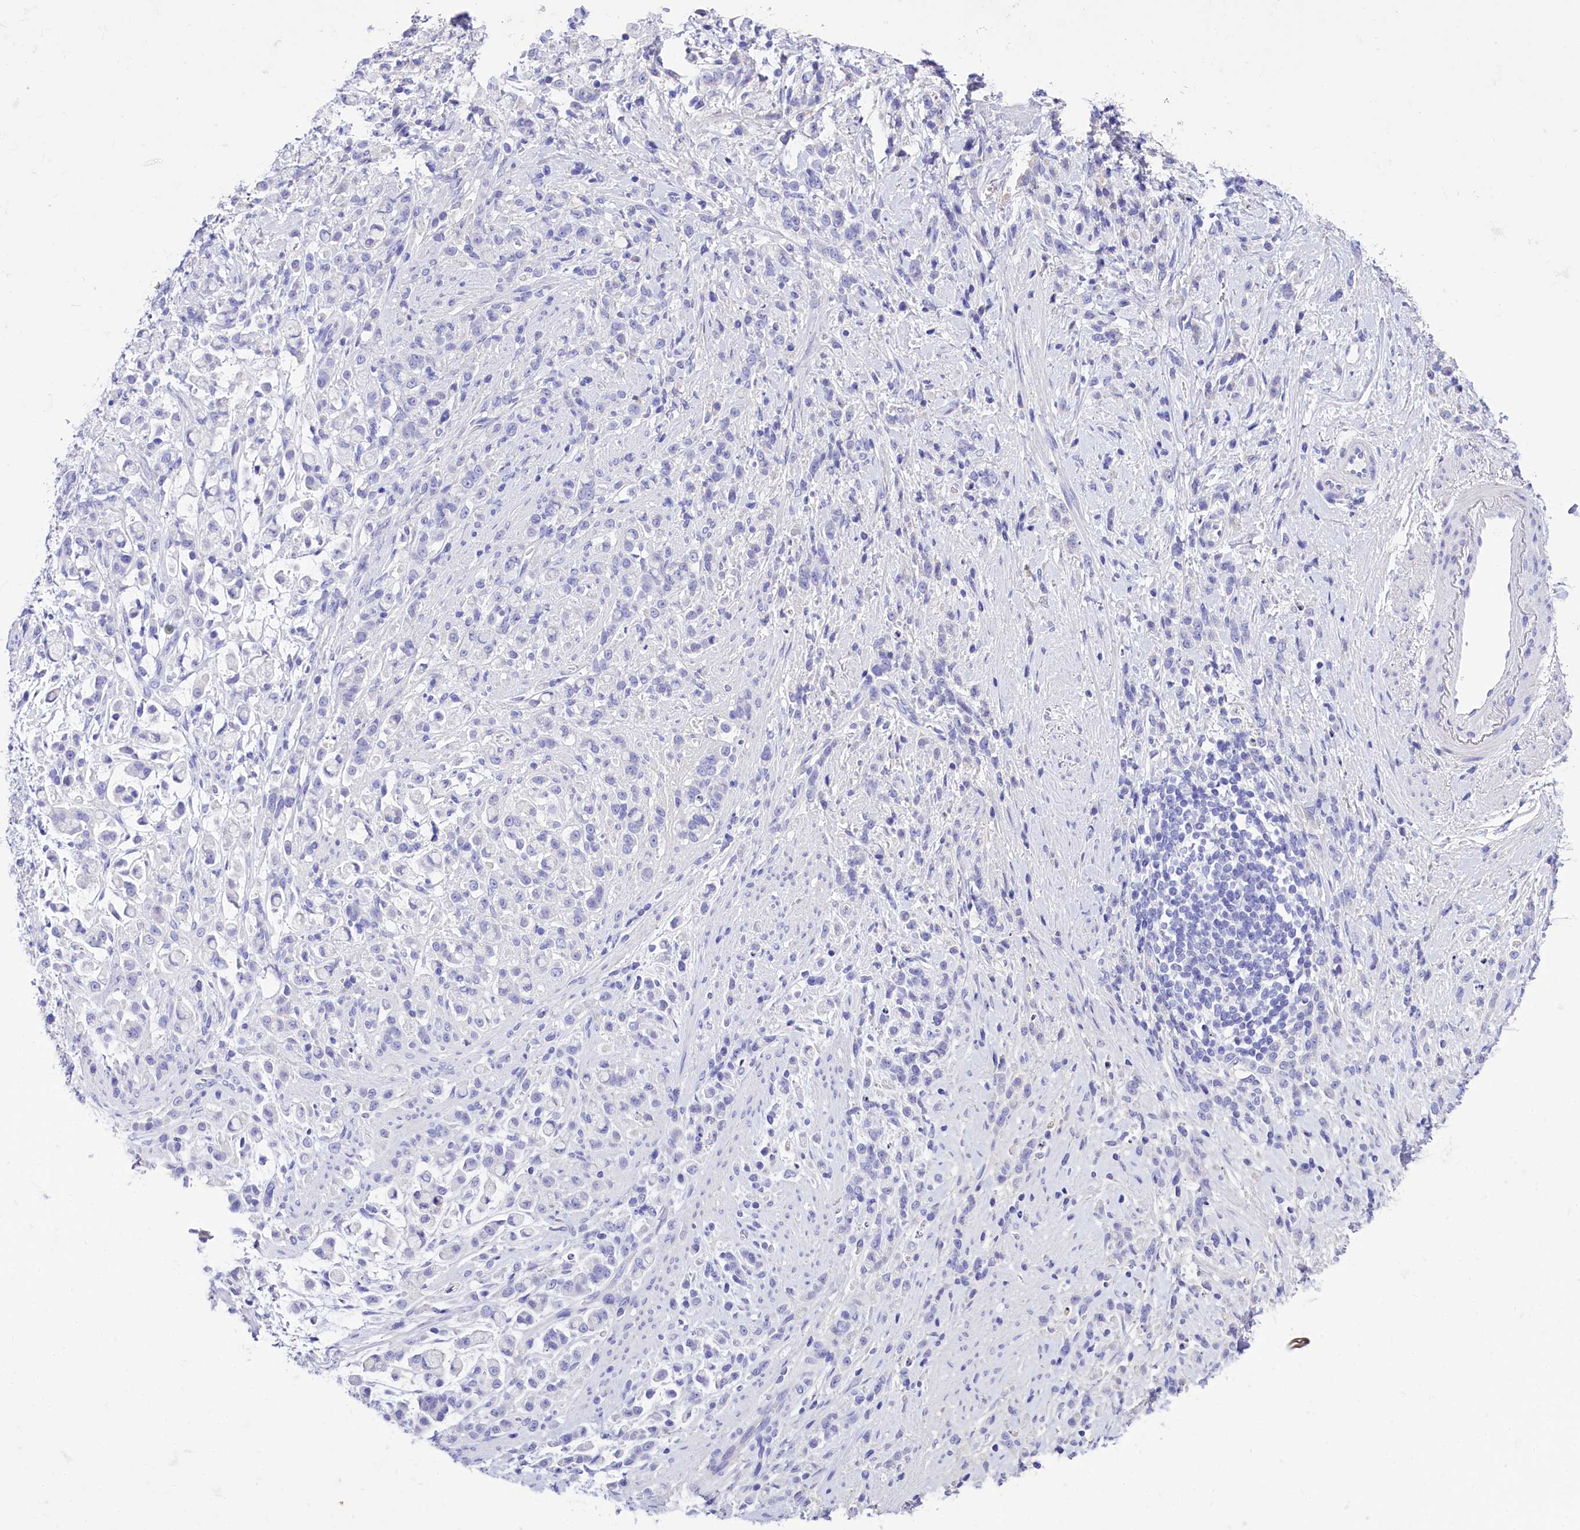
{"staining": {"intensity": "negative", "quantity": "none", "location": "none"}, "tissue": "stomach cancer", "cell_type": "Tumor cells", "image_type": "cancer", "snomed": [{"axis": "morphology", "description": "Adenocarcinoma, NOS"}, {"axis": "topography", "description": "Stomach"}], "caption": "High magnification brightfield microscopy of stomach adenocarcinoma stained with DAB (brown) and counterstained with hematoxylin (blue): tumor cells show no significant staining.", "gene": "TTC36", "patient": {"sex": "female", "age": 60}}